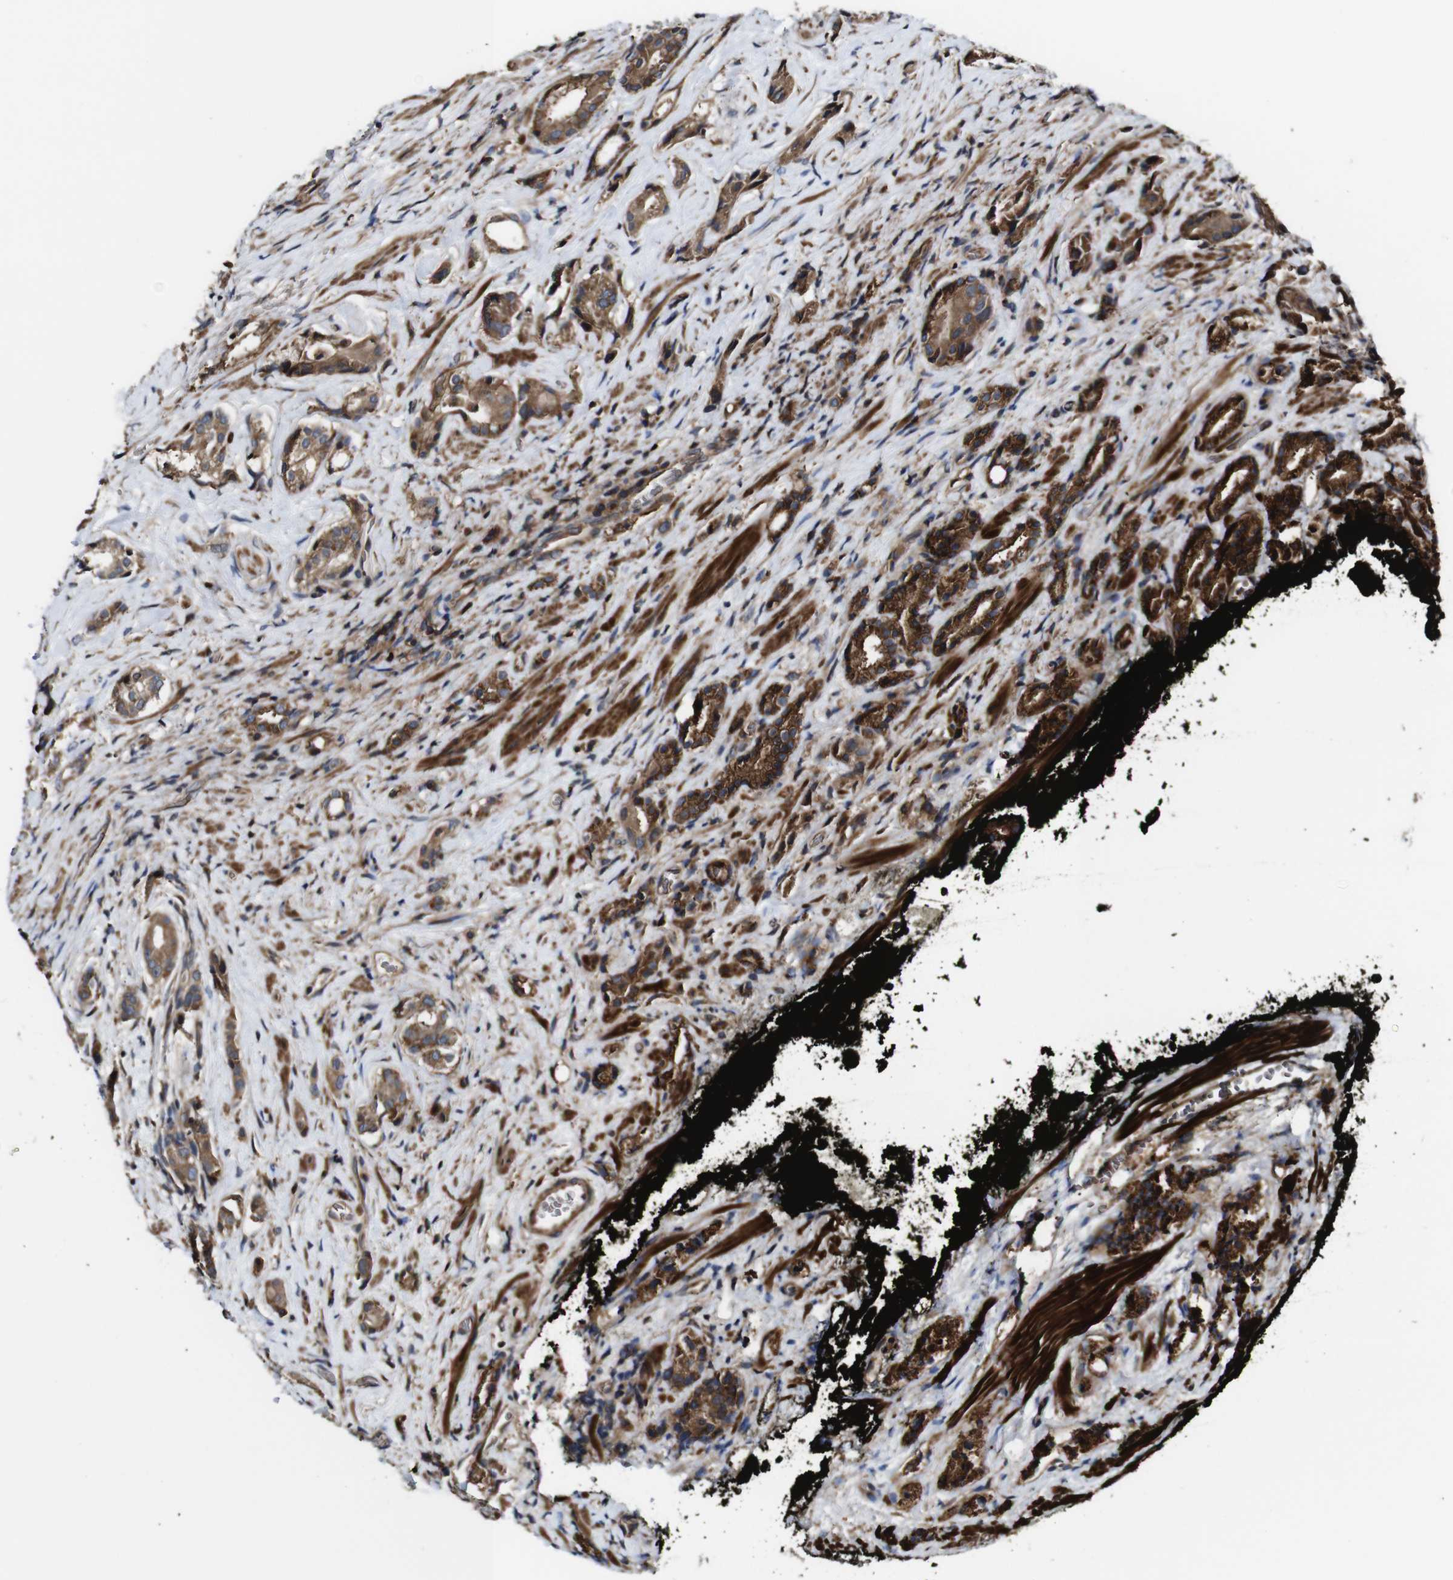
{"staining": {"intensity": "moderate", "quantity": ">75%", "location": "cytoplasmic/membranous"}, "tissue": "prostate cancer", "cell_type": "Tumor cells", "image_type": "cancer", "snomed": [{"axis": "morphology", "description": "Adenocarcinoma, High grade"}, {"axis": "topography", "description": "Prostate"}], "caption": "Brown immunohistochemical staining in human prostate cancer (adenocarcinoma (high-grade)) displays moderate cytoplasmic/membranous positivity in about >75% of tumor cells.", "gene": "TNIK", "patient": {"sex": "male", "age": 71}}